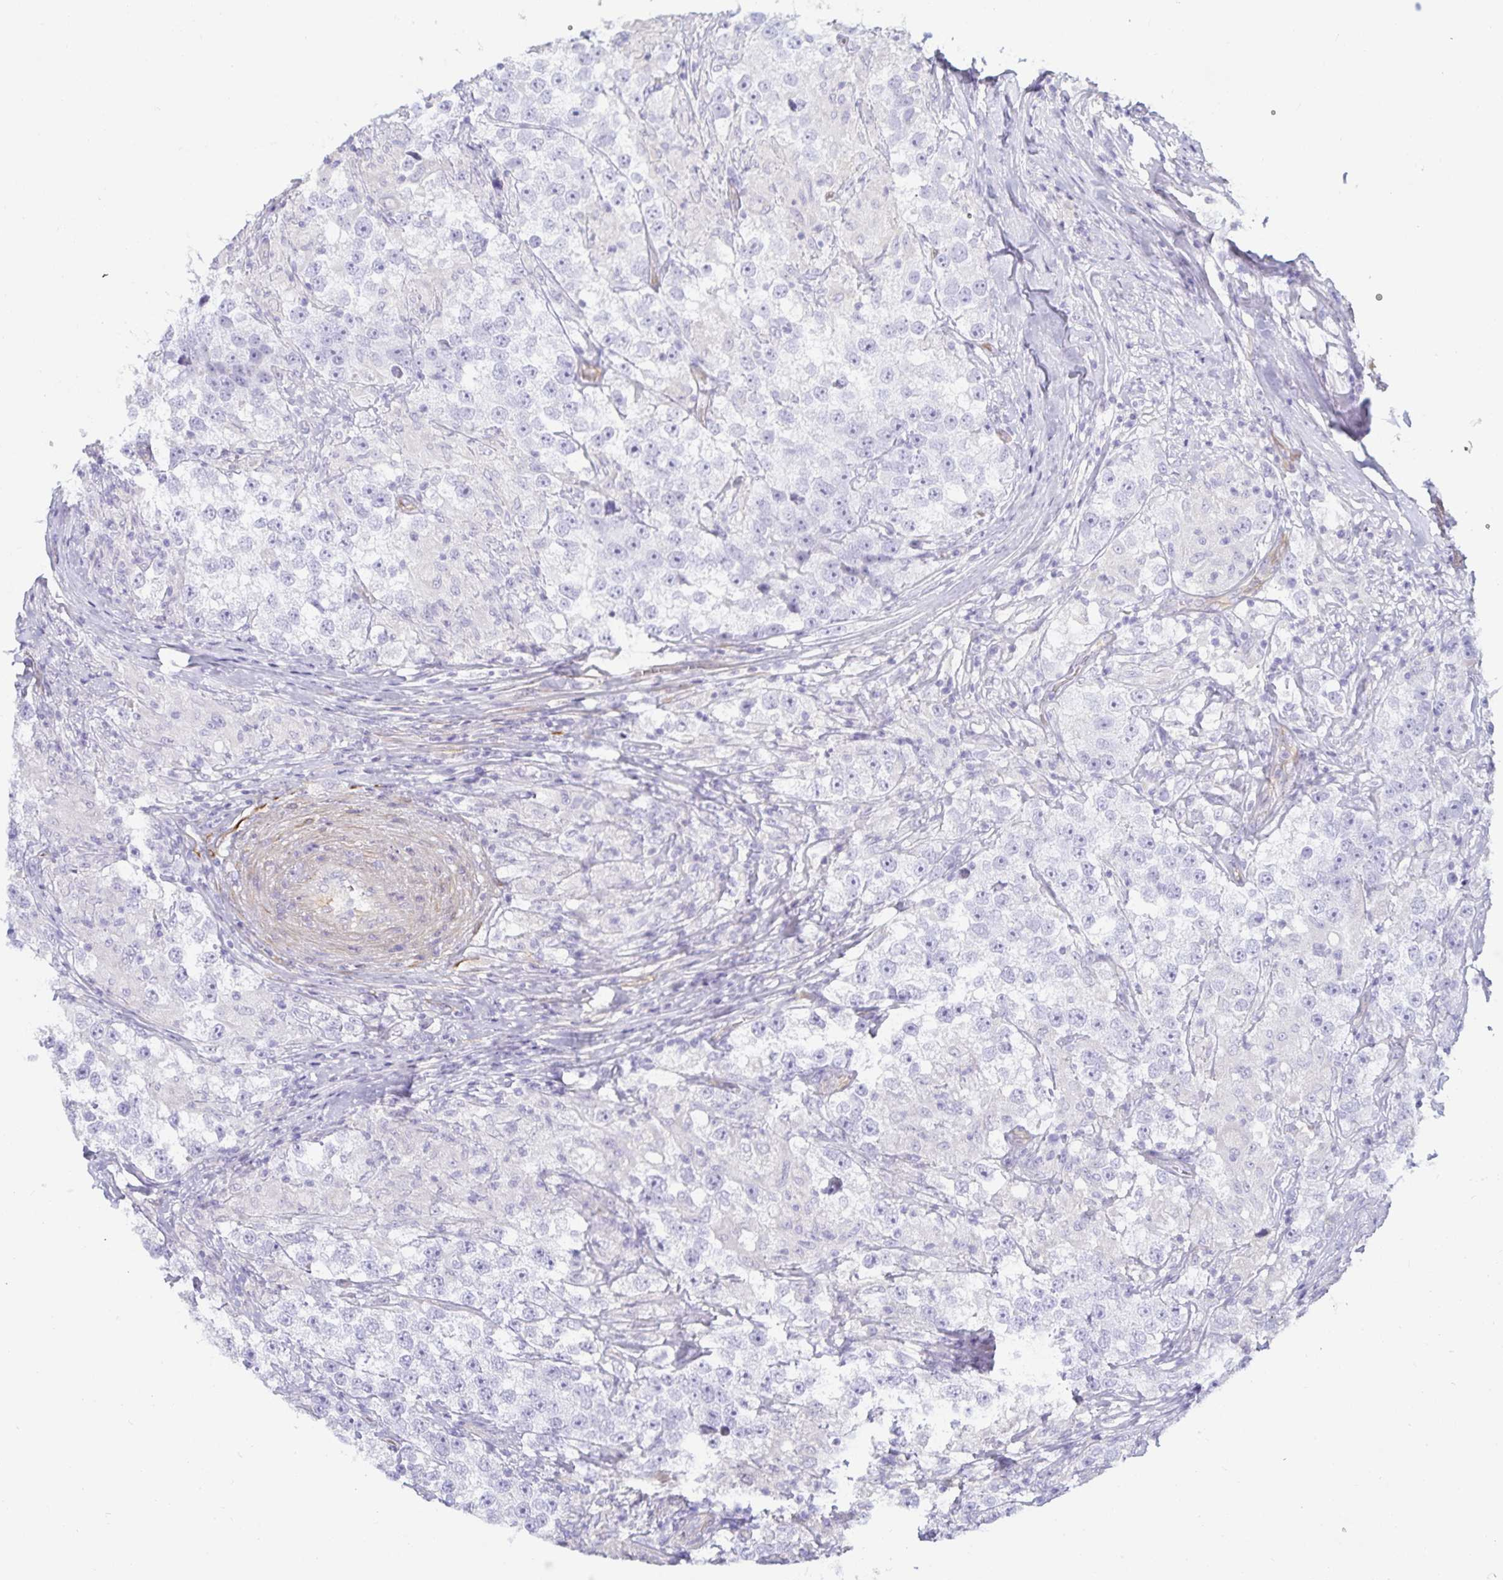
{"staining": {"intensity": "negative", "quantity": "none", "location": "none"}, "tissue": "testis cancer", "cell_type": "Tumor cells", "image_type": "cancer", "snomed": [{"axis": "morphology", "description": "Seminoma, NOS"}, {"axis": "topography", "description": "Testis"}], "caption": "Immunohistochemical staining of human testis seminoma displays no significant staining in tumor cells. (Immunohistochemistry (ihc), brightfield microscopy, high magnification).", "gene": "SPAG4", "patient": {"sex": "male", "age": 46}}